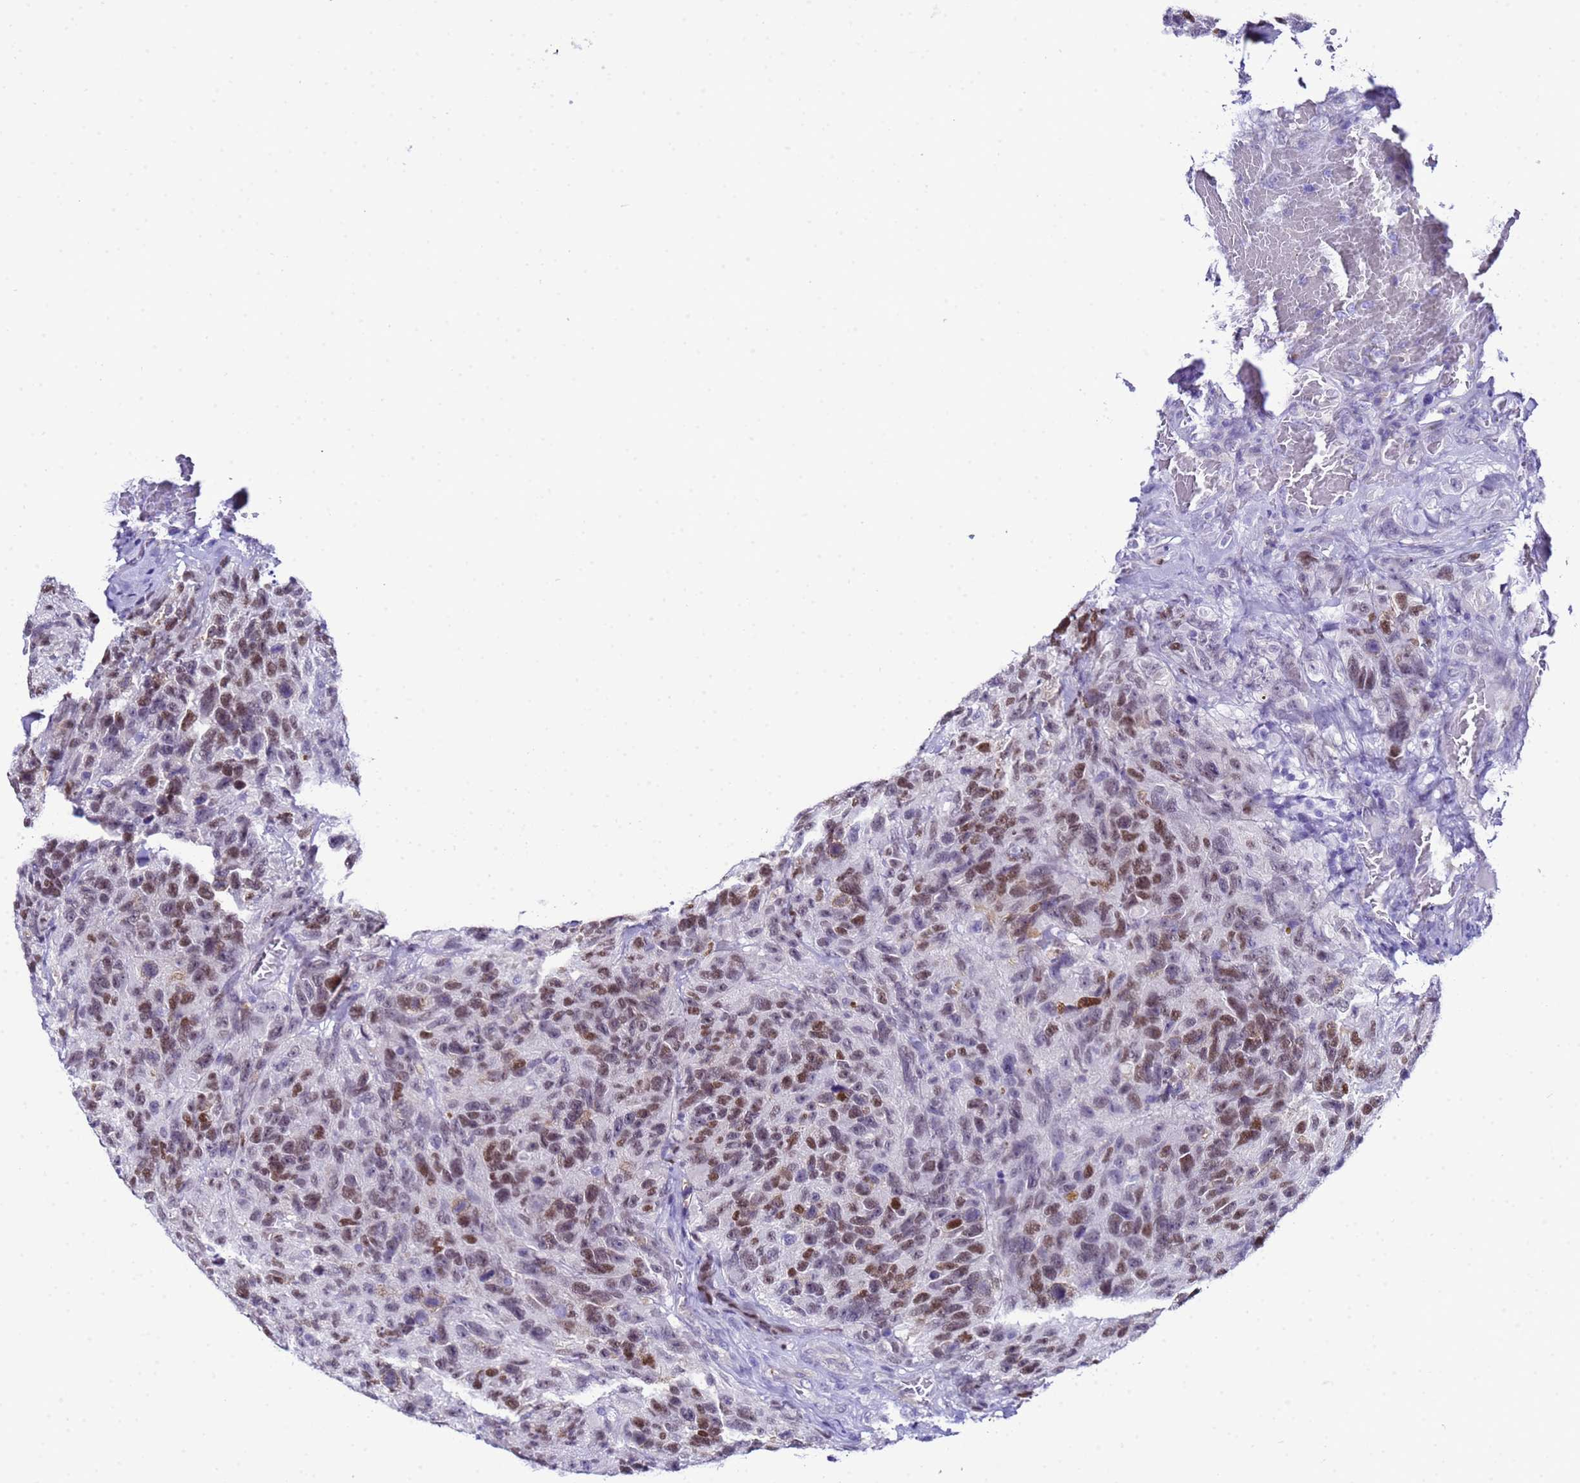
{"staining": {"intensity": "moderate", "quantity": ">75%", "location": "nuclear"}, "tissue": "glioma", "cell_type": "Tumor cells", "image_type": "cancer", "snomed": [{"axis": "morphology", "description": "Glioma, malignant, High grade"}, {"axis": "topography", "description": "Brain"}], "caption": "Immunohistochemistry of malignant glioma (high-grade) displays medium levels of moderate nuclear staining in approximately >75% of tumor cells. The staining is performed using DAB (3,3'-diaminobenzidine) brown chromogen to label protein expression. The nuclei are counter-stained blue using hematoxylin.", "gene": "BCL7A", "patient": {"sex": "male", "age": 69}}